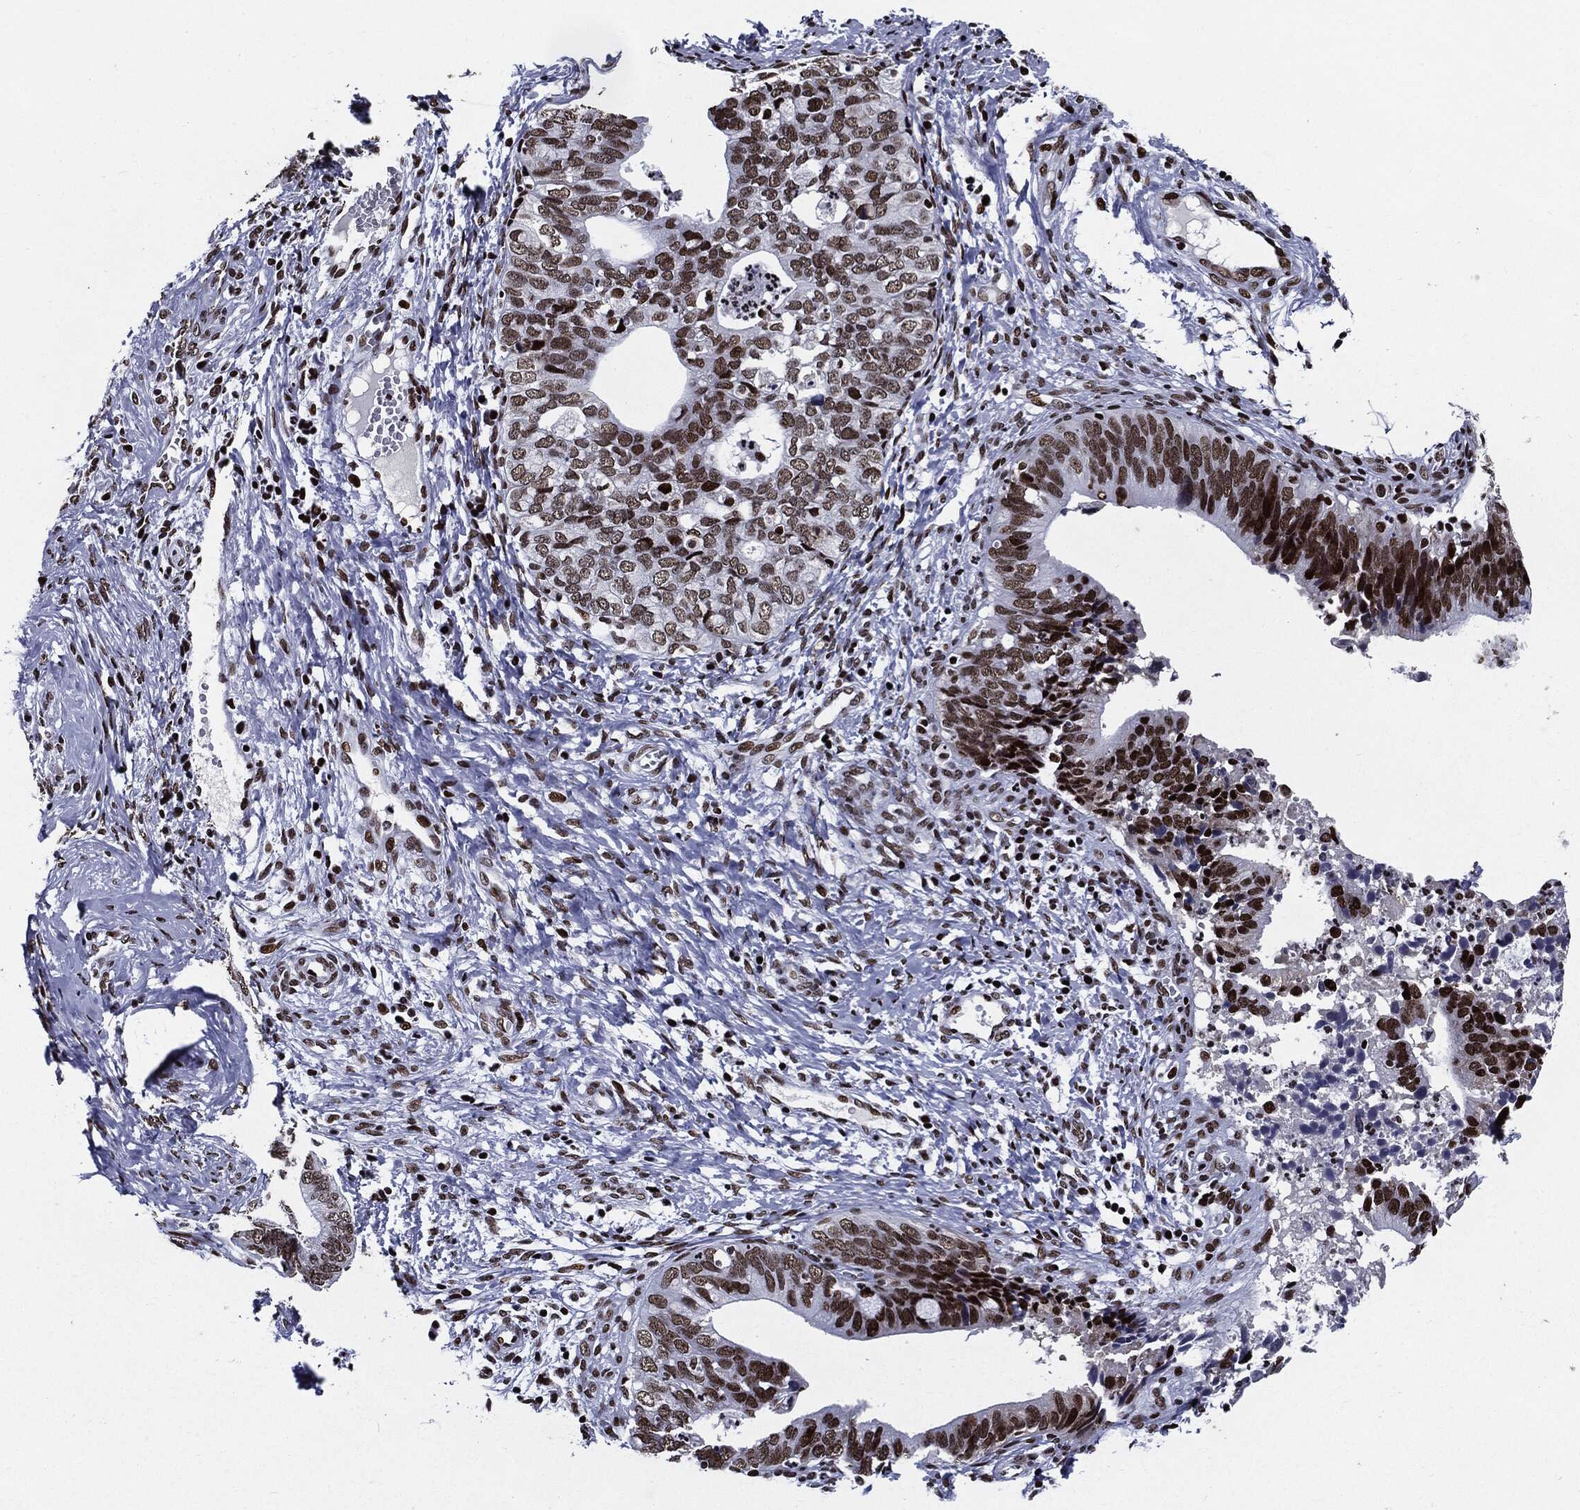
{"staining": {"intensity": "strong", "quantity": ">75%", "location": "nuclear"}, "tissue": "cervical cancer", "cell_type": "Tumor cells", "image_type": "cancer", "snomed": [{"axis": "morphology", "description": "Adenocarcinoma, NOS"}, {"axis": "topography", "description": "Cervix"}], "caption": "Human cervical cancer (adenocarcinoma) stained for a protein (brown) reveals strong nuclear positive positivity in about >75% of tumor cells.", "gene": "ZFP91", "patient": {"sex": "female", "age": 42}}